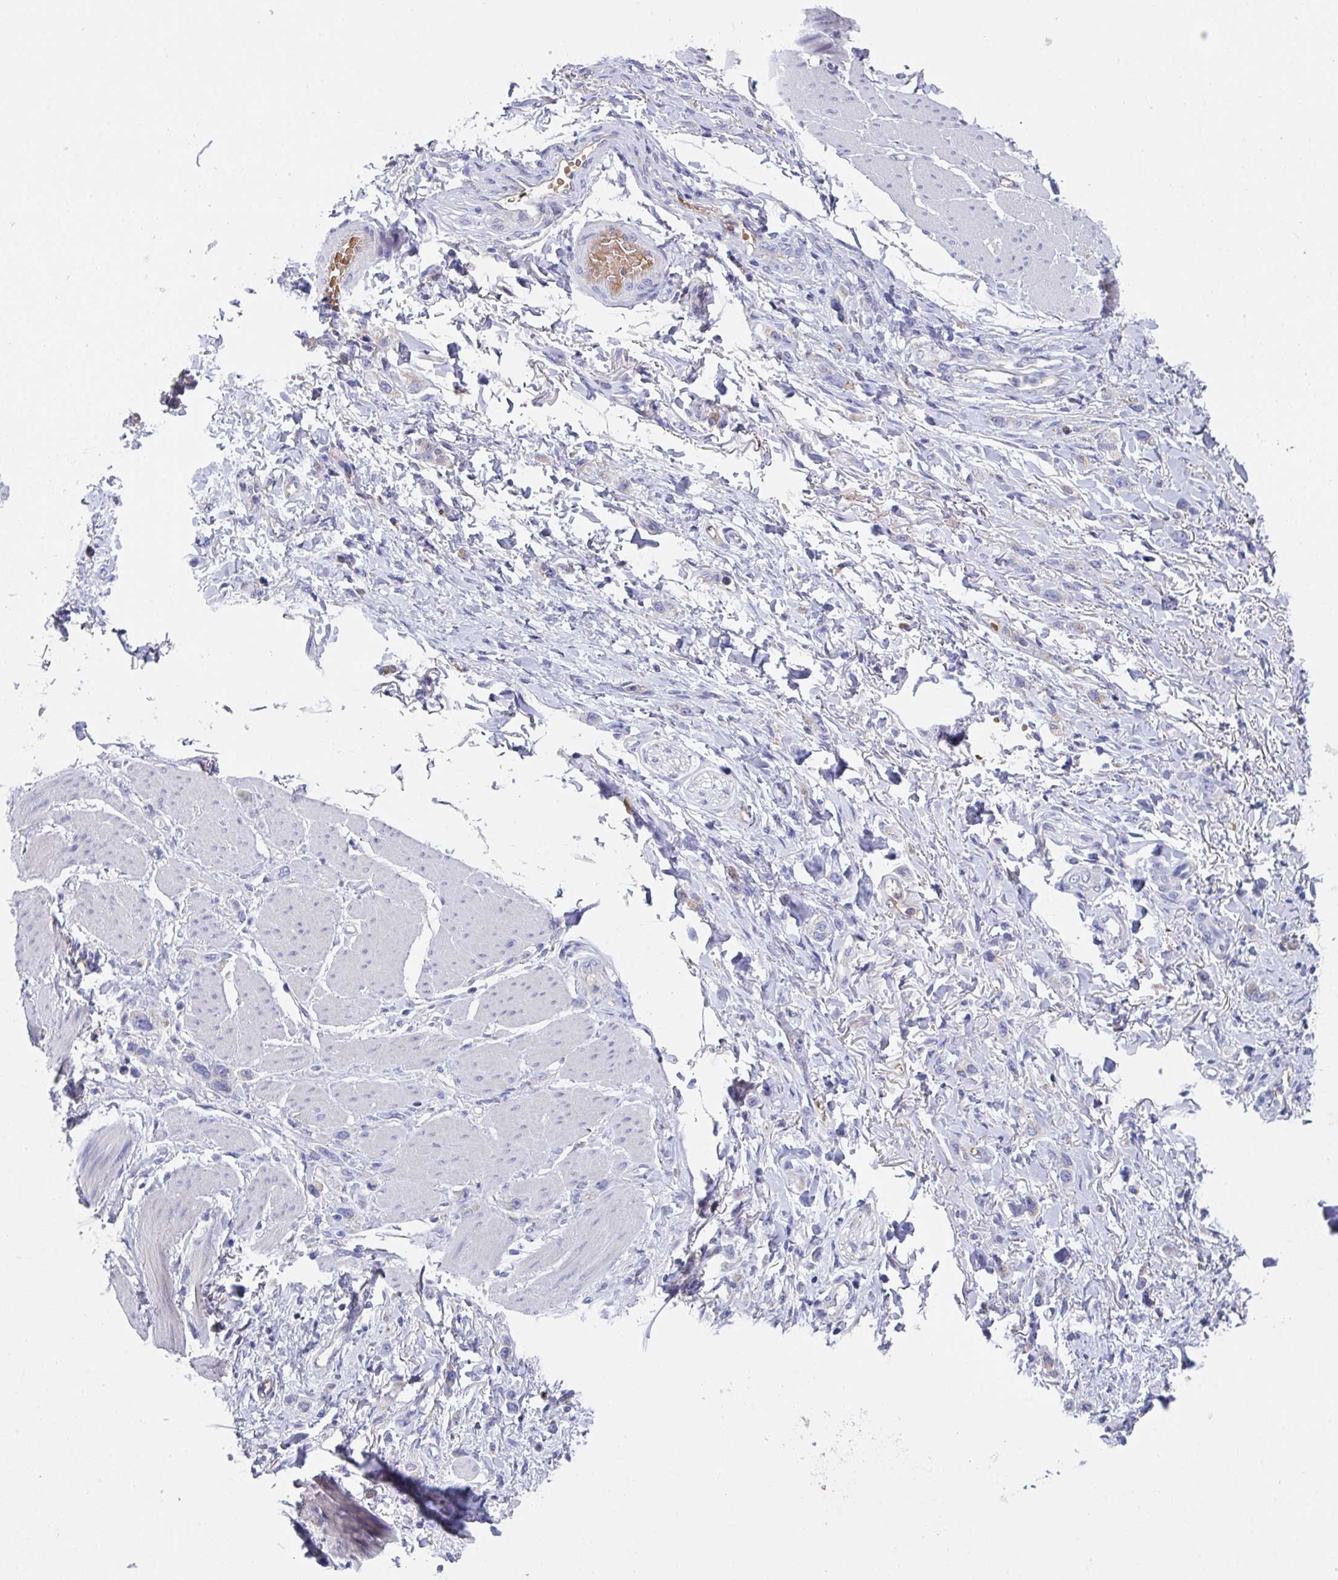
{"staining": {"intensity": "negative", "quantity": "none", "location": "none"}, "tissue": "stomach cancer", "cell_type": "Tumor cells", "image_type": "cancer", "snomed": [{"axis": "morphology", "description": "Adenocarcinoma, NOS"}, {"axis": "topography", "description": "Stomach"}], "caption": "The micrograph reveals no staining of tumor cells in stomach cancer (adenocarcinoma).", "gene": "TFAP2C", "patient": {"sex": "female", "age": 65}}